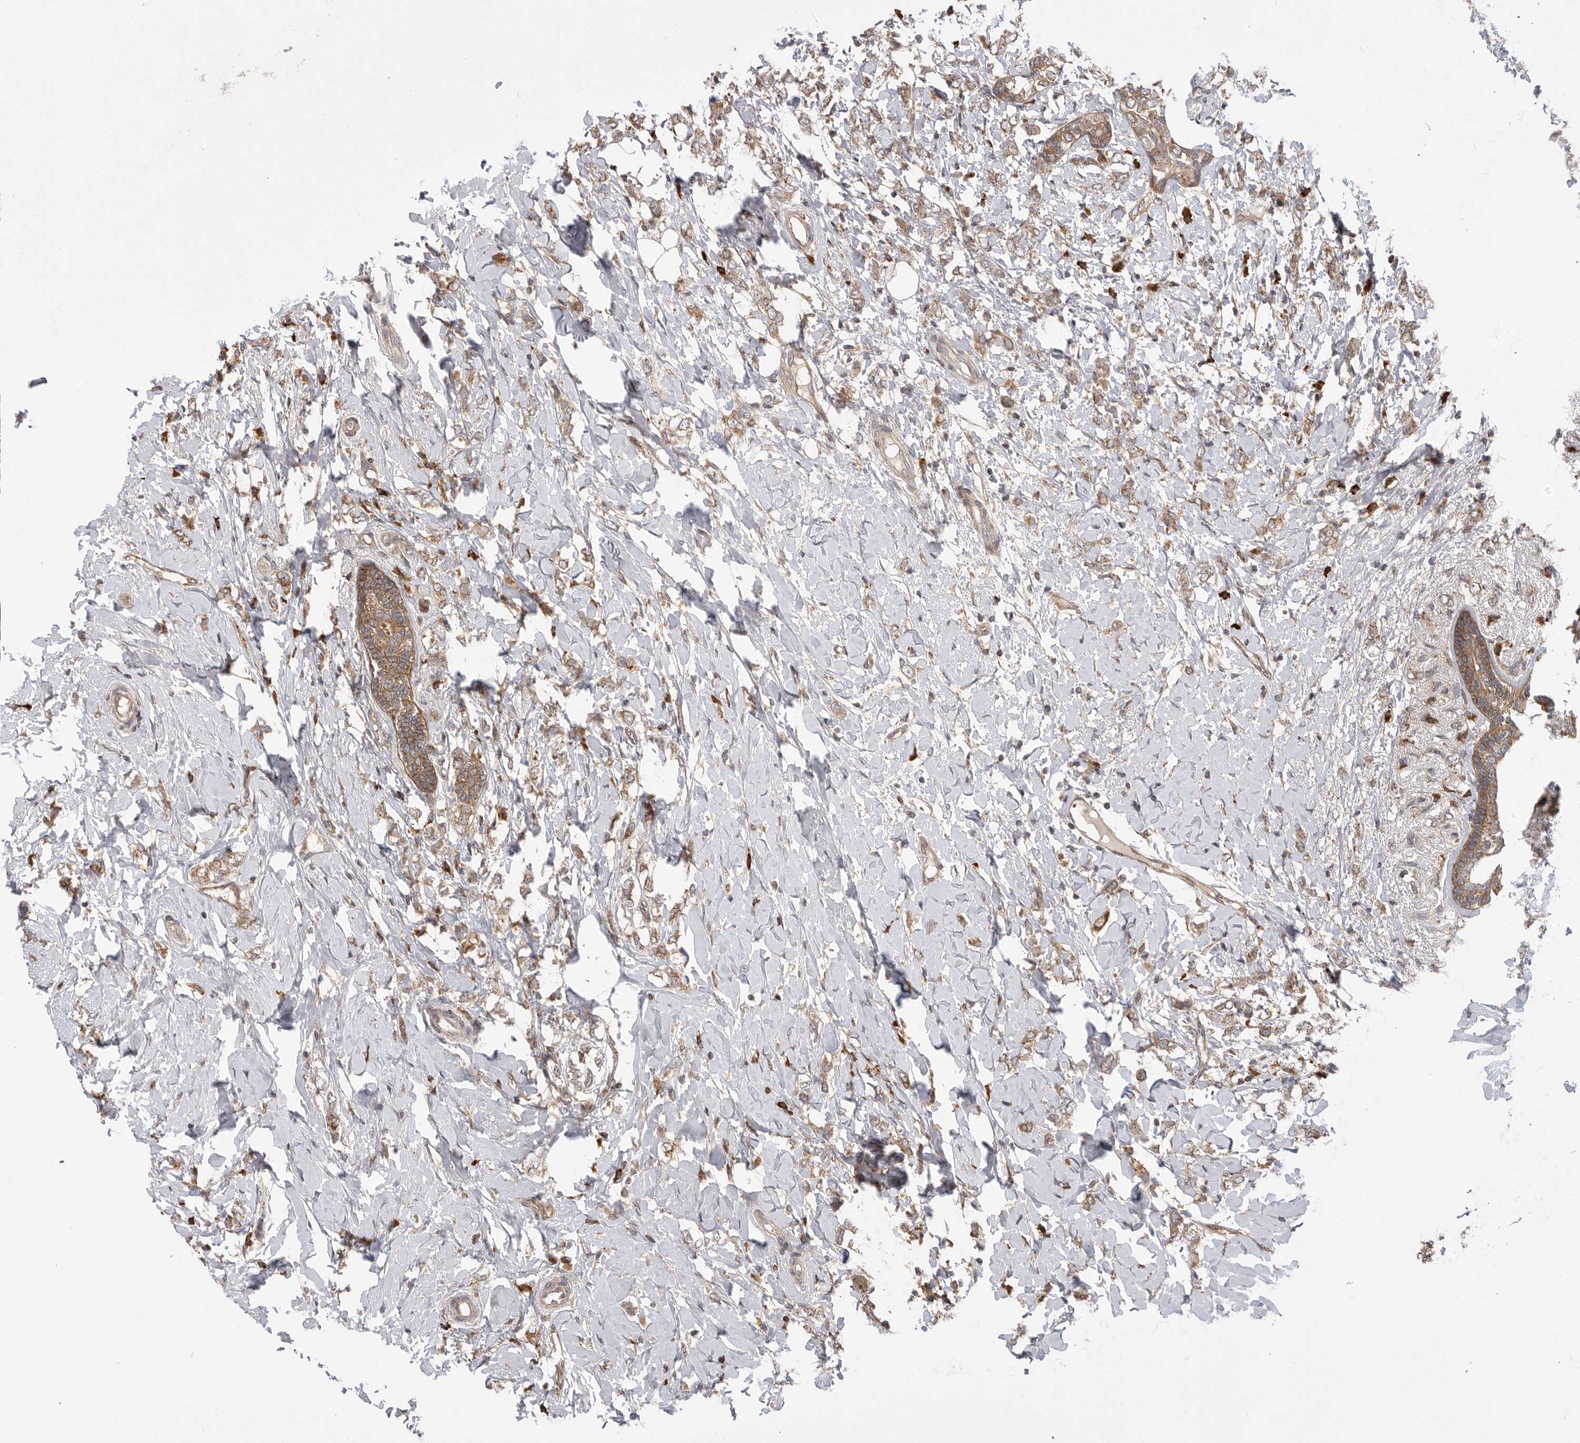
{"staining": {"intensity": "moderate", "quantity": ">75%", "location": "cytoplasmic/membranous"}, "tissue": "breast cancer", "cell_type": "Tumor cells", "image_type": "cancer", "snomed": [{"axis": "morphology", "description": "Normal tissue, NOS"}, {"axis": "morphology", "description": "Lobular carcinoma"}, {"axis": "topography", "description": "Breast"}], "caption": "A brown stain highlights moderate cytoplasmic/membranous expression of a protein in breast cancer (lobular carcinoma) tumor cells.", "gene": "OXR1", "patient": {"sex": "female", "age": 47}}